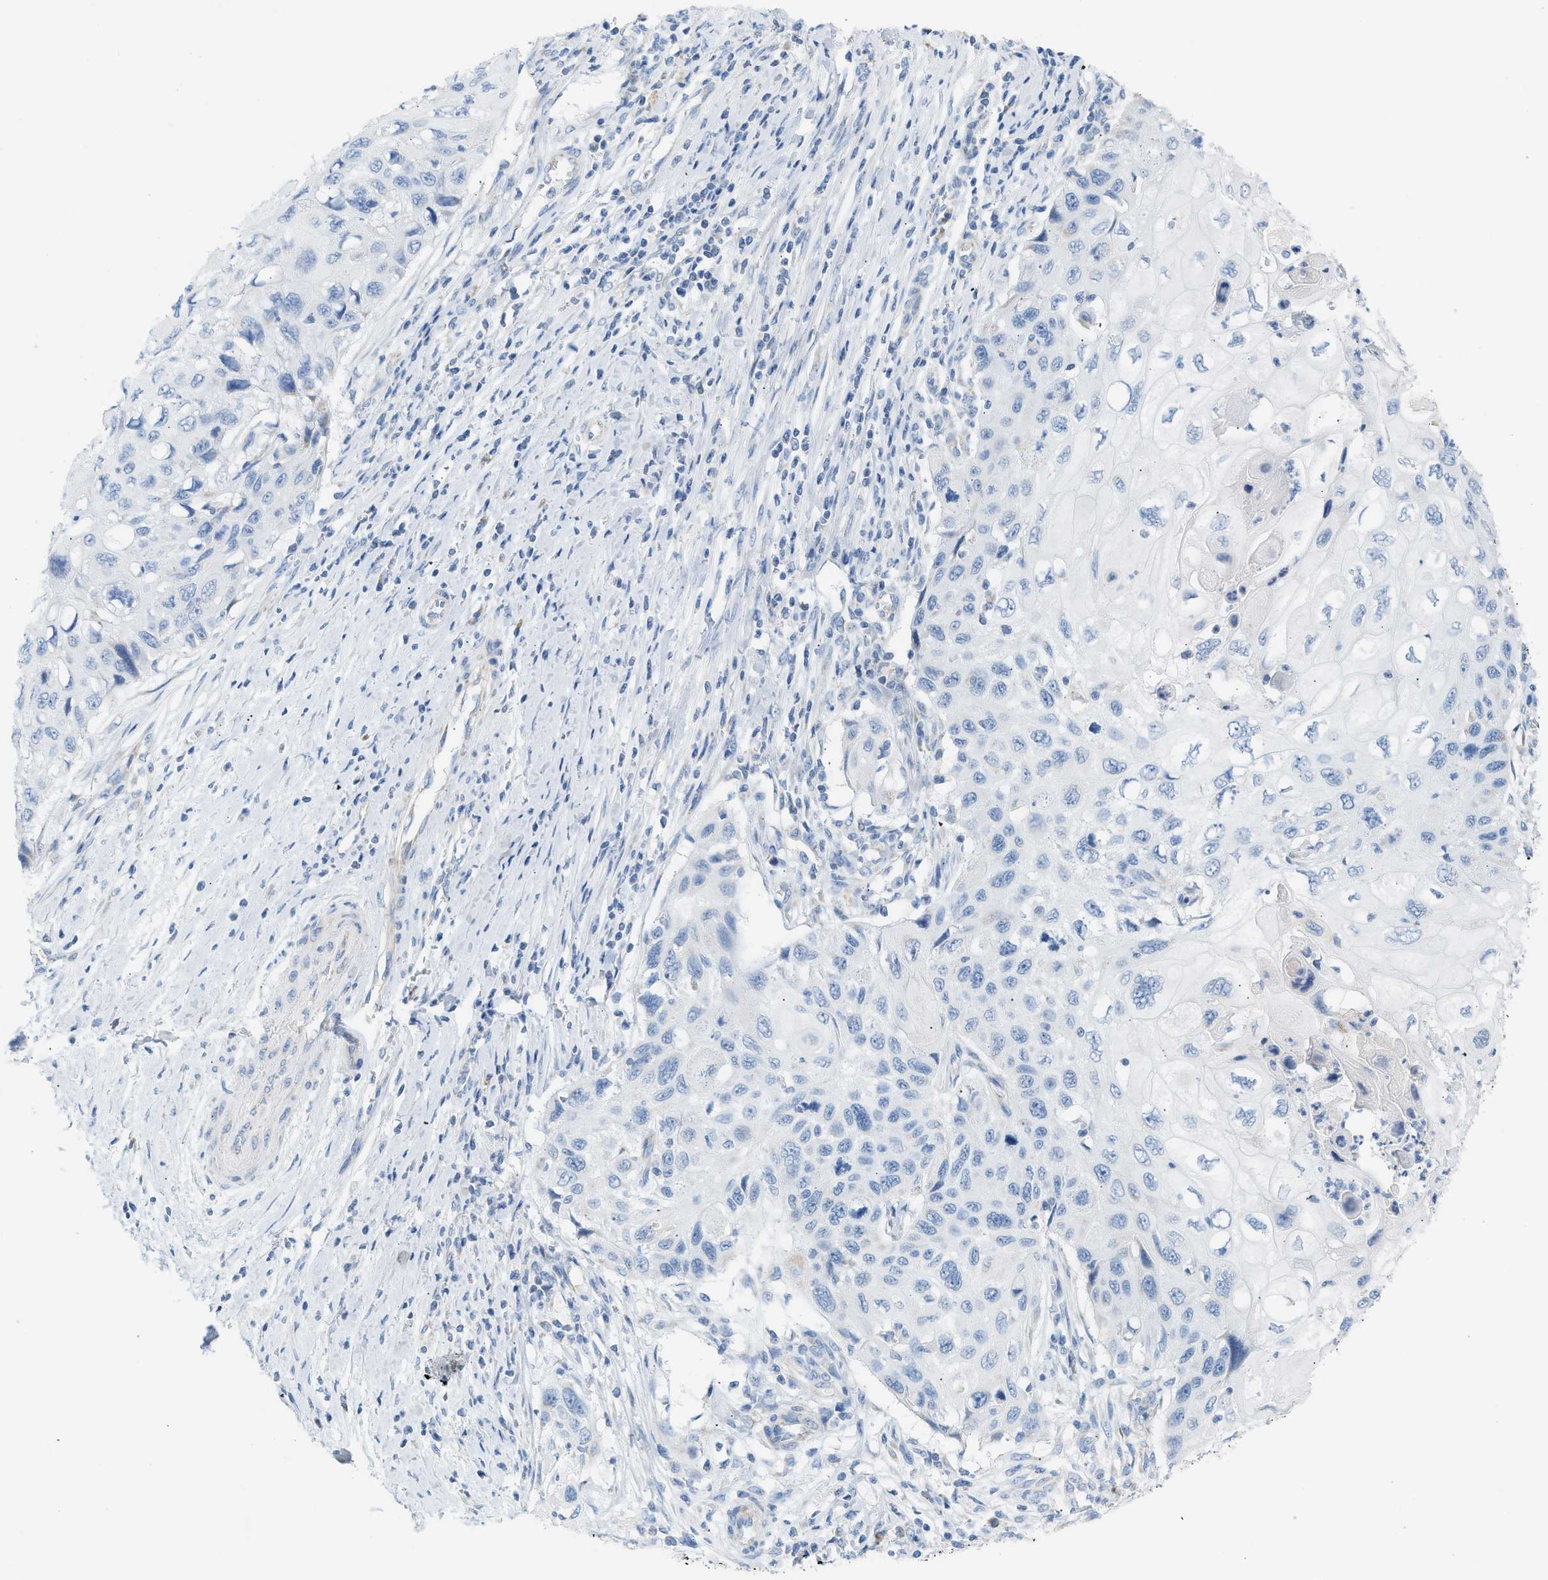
{"staining": {"intensity": "negative", "quantity": "none", "location": "none"}, "tissue": "cervical cancer", "cell_type": "Tumor cells", "image_type": "cancer", "snomed": [{"axis": "morphology", "description": "Squamous cell carcinoma, NOS"}, {"axis": "topography", "description": "Cervix"}], "caption": "A high-resolution photomicrograph shows IHC staining of squamous cell carcinoma (cervical), which displays no significant positivity in tumor cells.", "gene": "NDUFS8", "patient": {"sex": "female", "age": 70}}